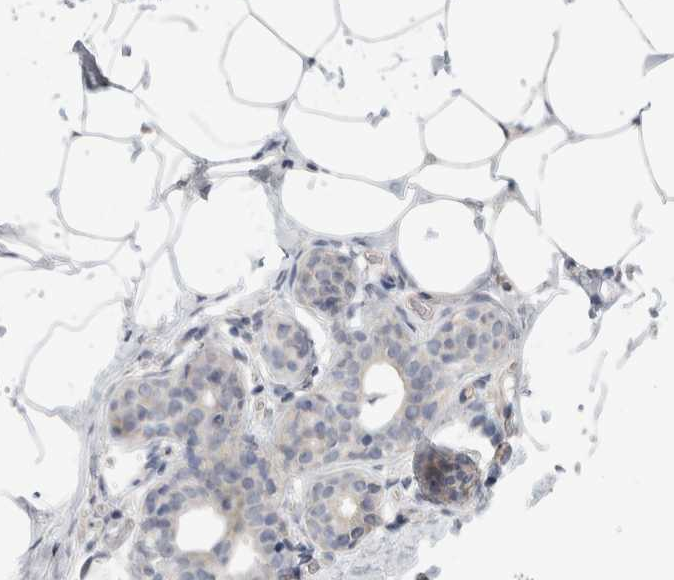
{"staining": {"intensity": "negative", "quantity": "none", "location": "none"}, "tissue": "adipose tissue", "cell_type": "Adipocytes", "image_type": "normal", "snomed": [{"axis": "morphology", "description": "Normal tissue, NOS"}, {"axis": "morphology", "description": "Fibrosis, NOS"}, {"axis": "topography", "description": "Breast"}, {"axis": "topography", "description": "Adipose tissue"}], "caption": "Adipose tissue was stained to show a protein in brown. There is no significant staining in adipocytes.", "gene": "AFP", "patient": {"sex": "female", "age": 39}}